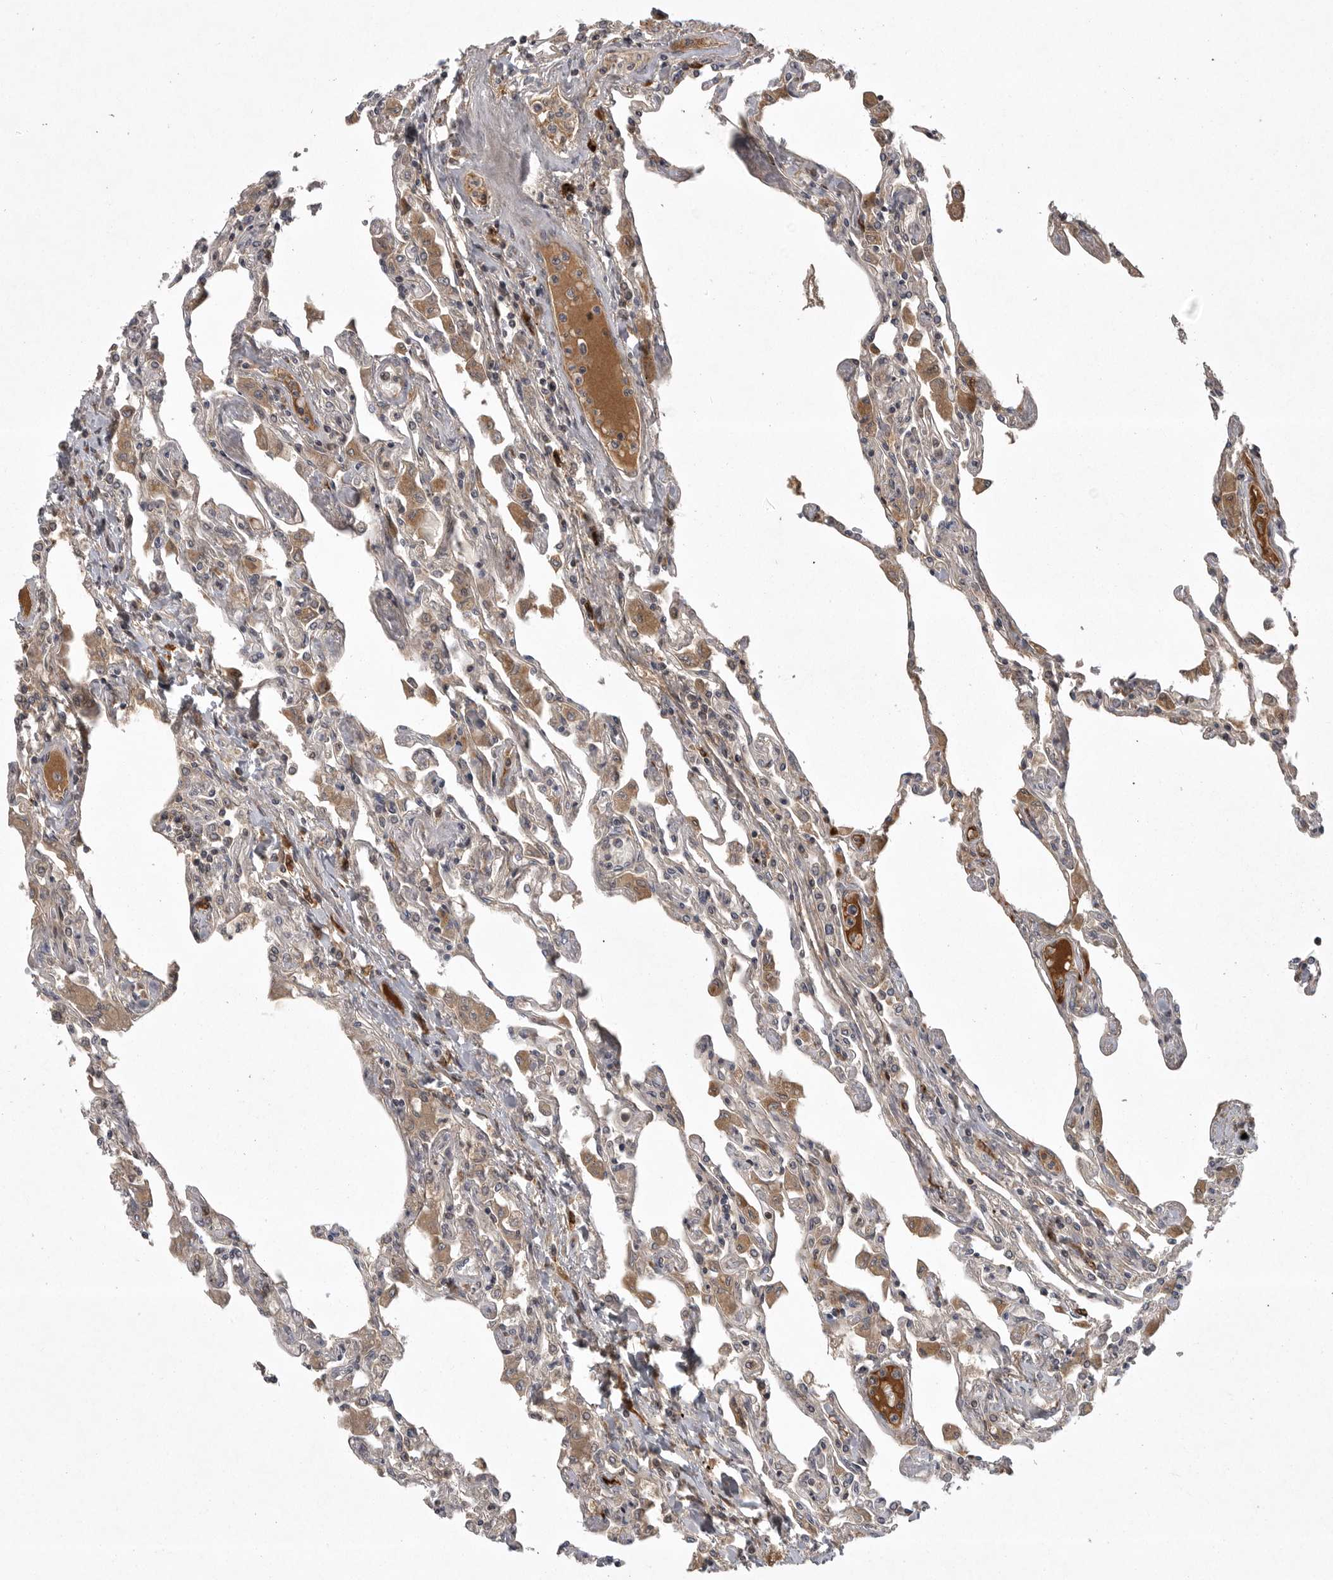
{"staining": {"intensity": "weak", "quantity": "25%-75%", "location": "cytoplasmic/membranous"}, "tissue": "lung", "cell_type": "Alveolar cells", "image_type": "normal", "snomed": [{"axis": "morphology", "description": "Normal tissue, NOS"}, {"axis": "topography", "description": "Bronchus"}, {"axis": "topography", "description": "Lung"}], "caption": "An IHC micrograph of benign tissue is shown. Protein staining in brown labels weak cytoplasmic/membranous positivity in lung within alveolar cells.", "gene": "GPR31", "patient": {"sex": "female", "age": 49}}